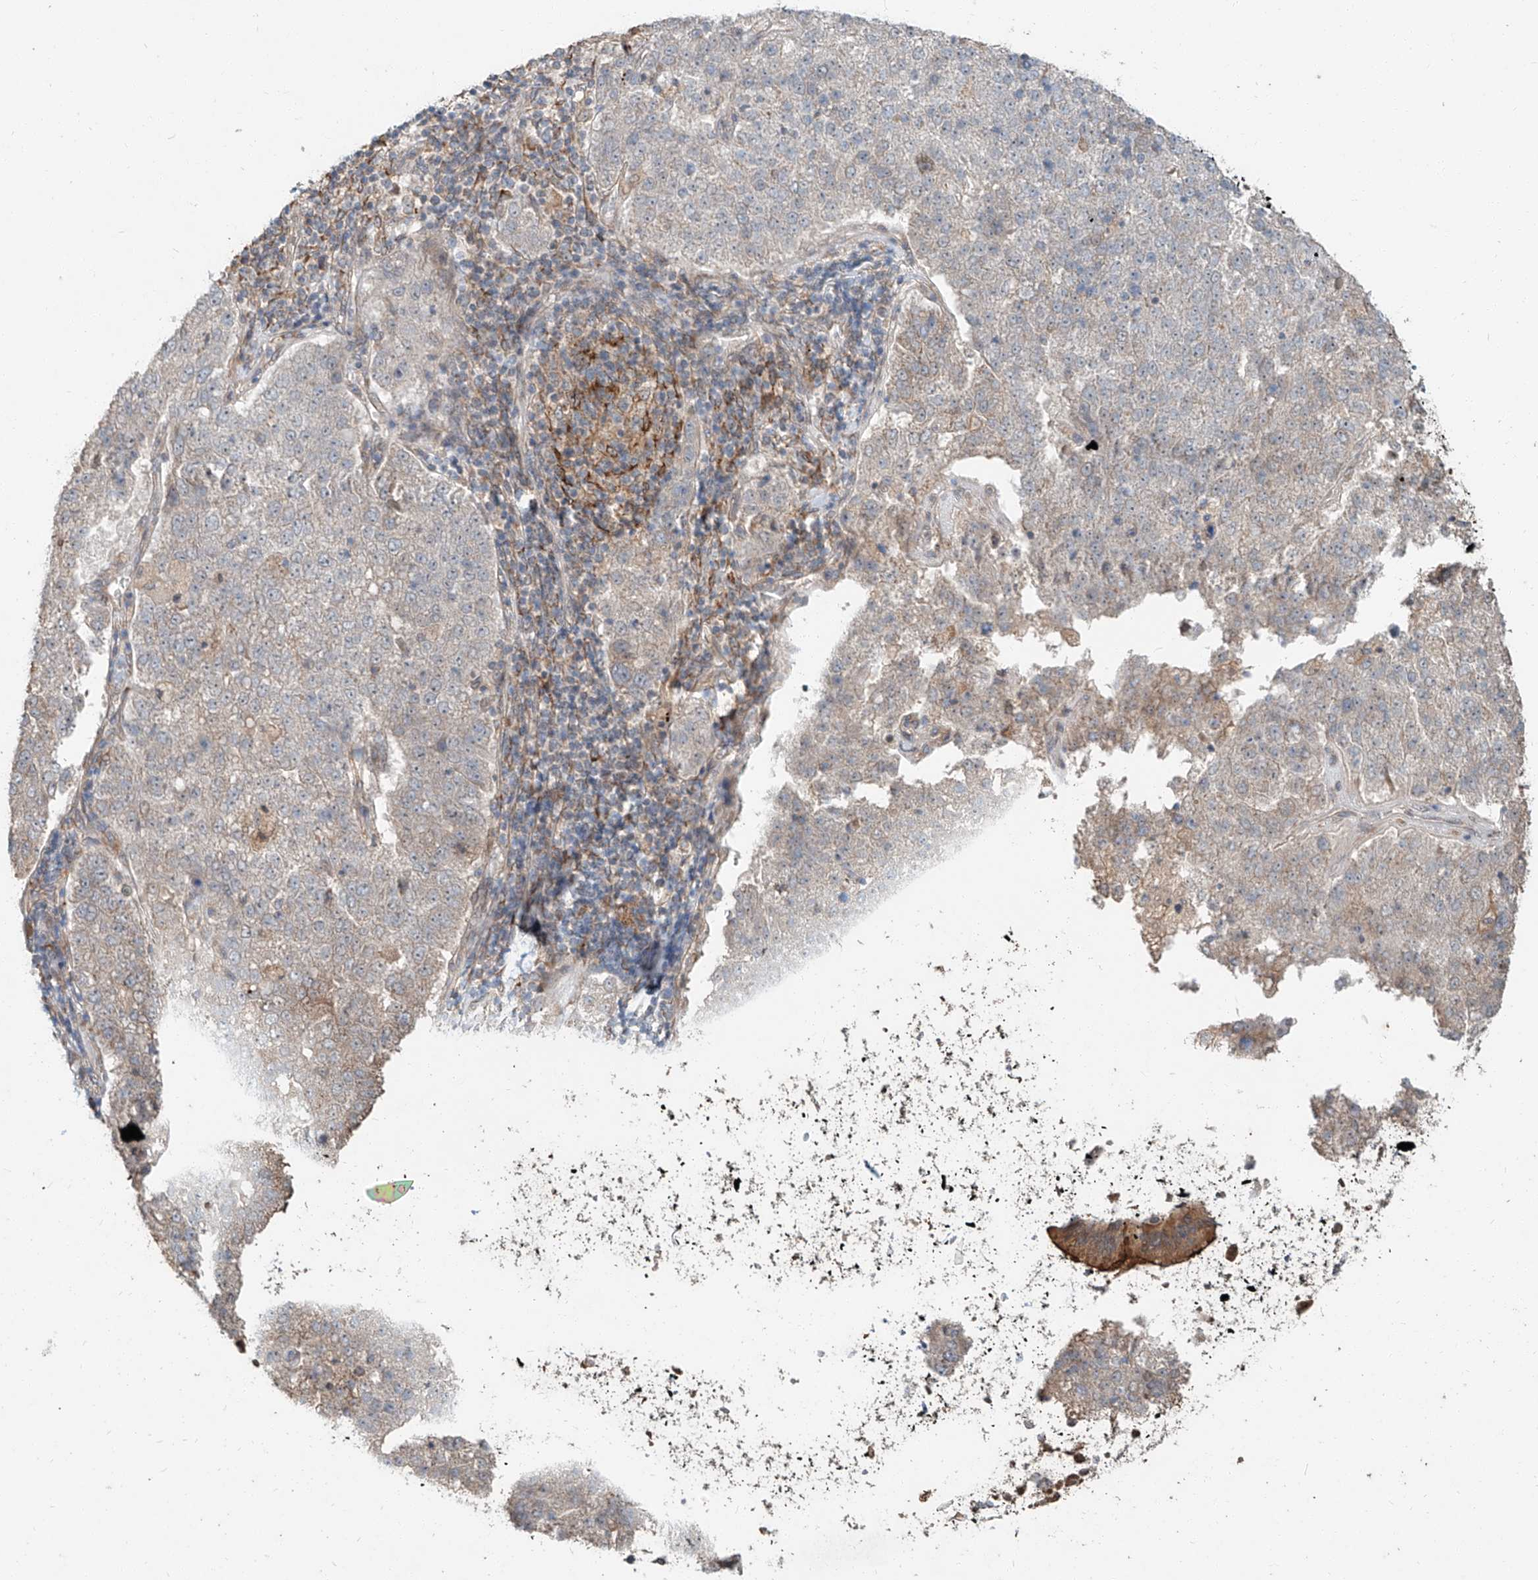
{"staining": {"intensity": "negative", "quantity": "none", "location": "none"}, "tissue": "pancreatic cancer", "cell_type": "Tumor cells", "image_type": "cancer", "snomed": [{"axis": "morphology", "description": "Adenocarcinoma, NOS"}, {"axis": "topography", "description": "Pancreas"}], "caption": "Human adenocarcinoma (pancreatic) stained for a protein using immunohistochemistry (IHC) demonstrates no staining in tumor cells.", "gene": "STX19", "patient": {"sex": "female", "age": 61}}